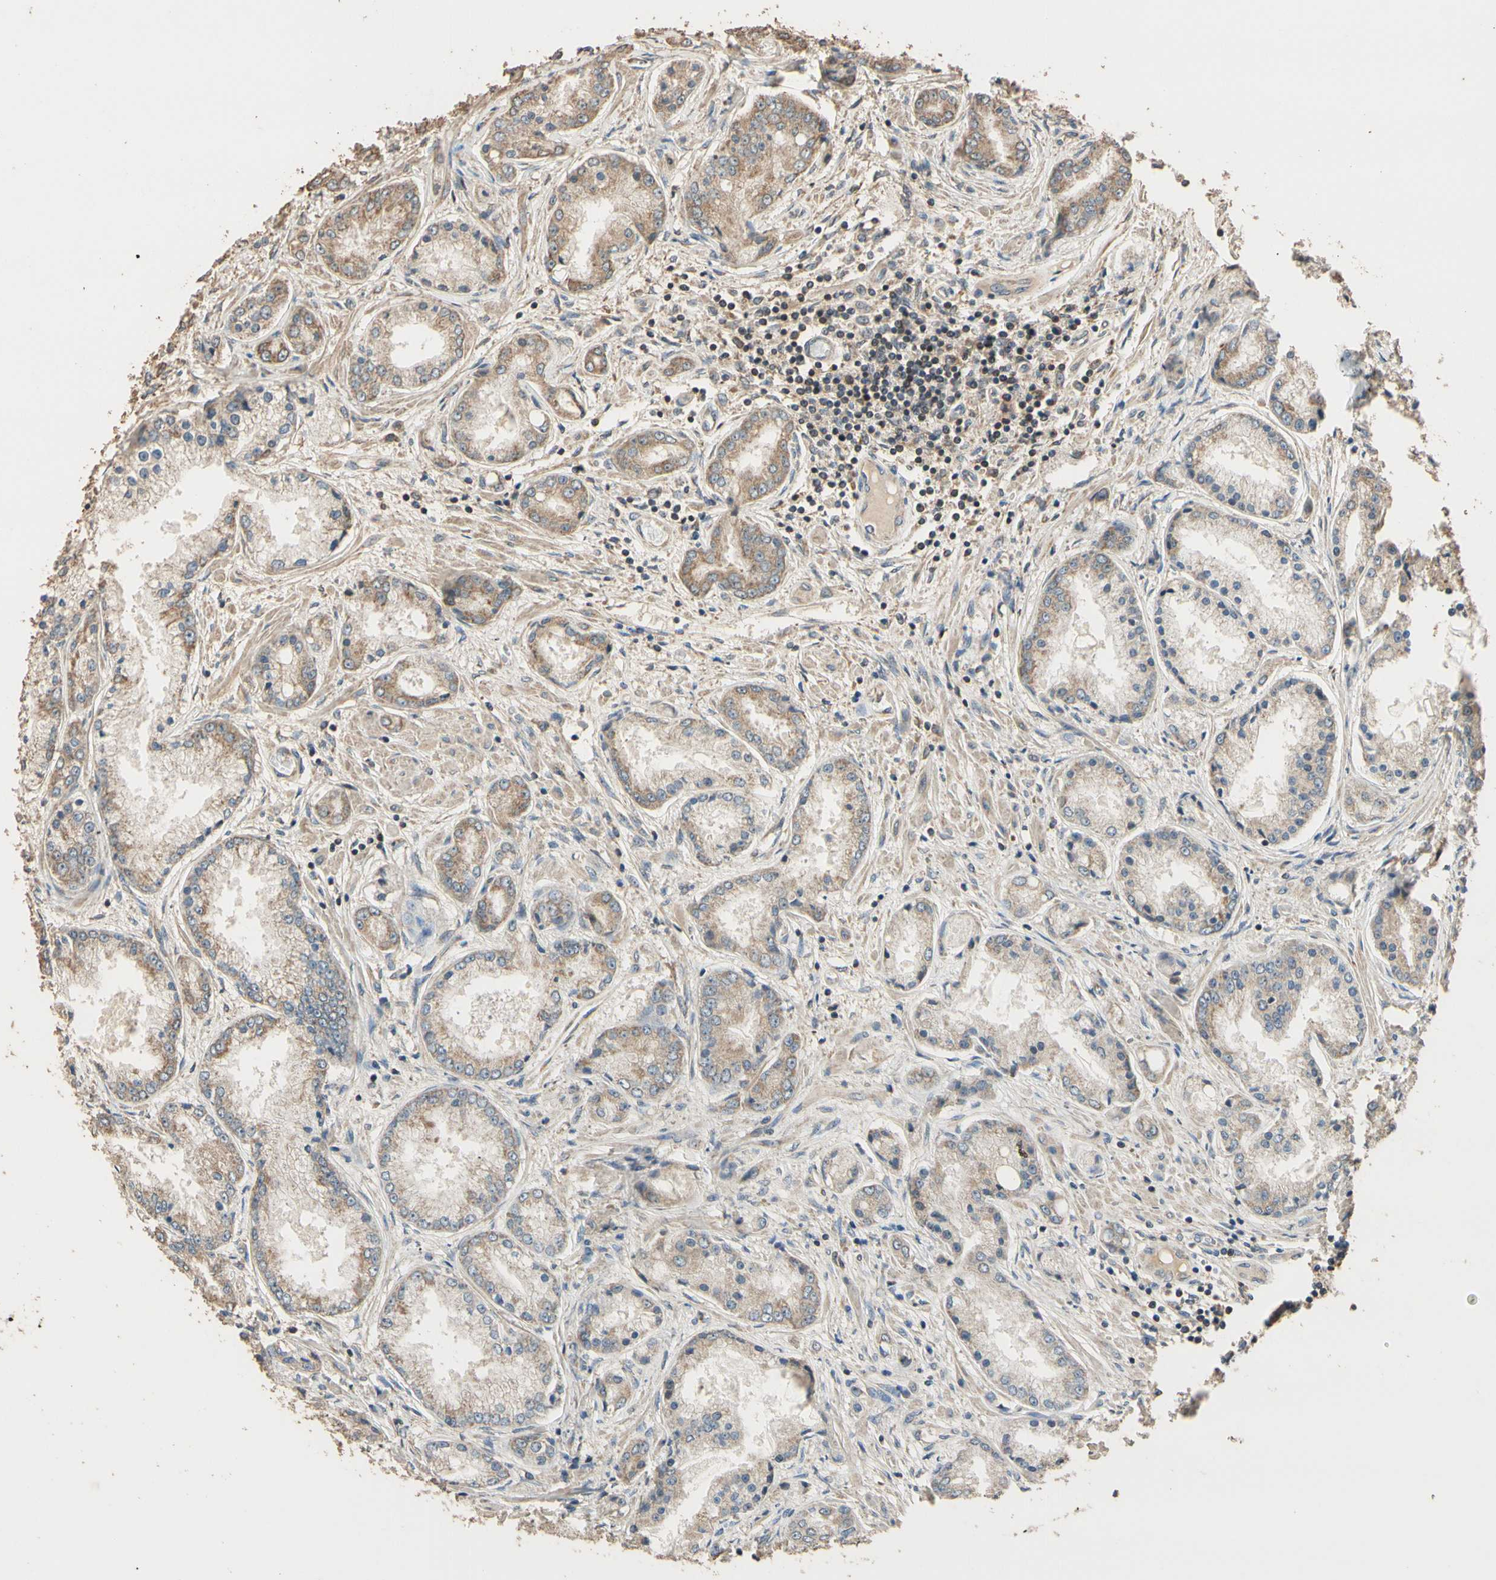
{"staining": {"intensity": "moderate", "quantity": "25%-75%", "location": "cytoplasmic/membranous"}, "tissue": "prostate cancer", "cell_type": "Tumor cells", "image_type": "cancer", "snomed": [{"axis": "morphology", "description": "Adenocarcinoma, High grade"}, {"axis": "topography", "description": "Prostate"}], "caption": "A medium amount of moderate cytoplasmic/membranous staining is appreciated in approximately 25%-75% of tumor cells in prostate cancer (high-grade adenocarcinoma) tissue. (Brightfield microscopy of DAB IHC at high magnification).", "gene": "STX18", "patient": {"sex": "male", "age": 59}}